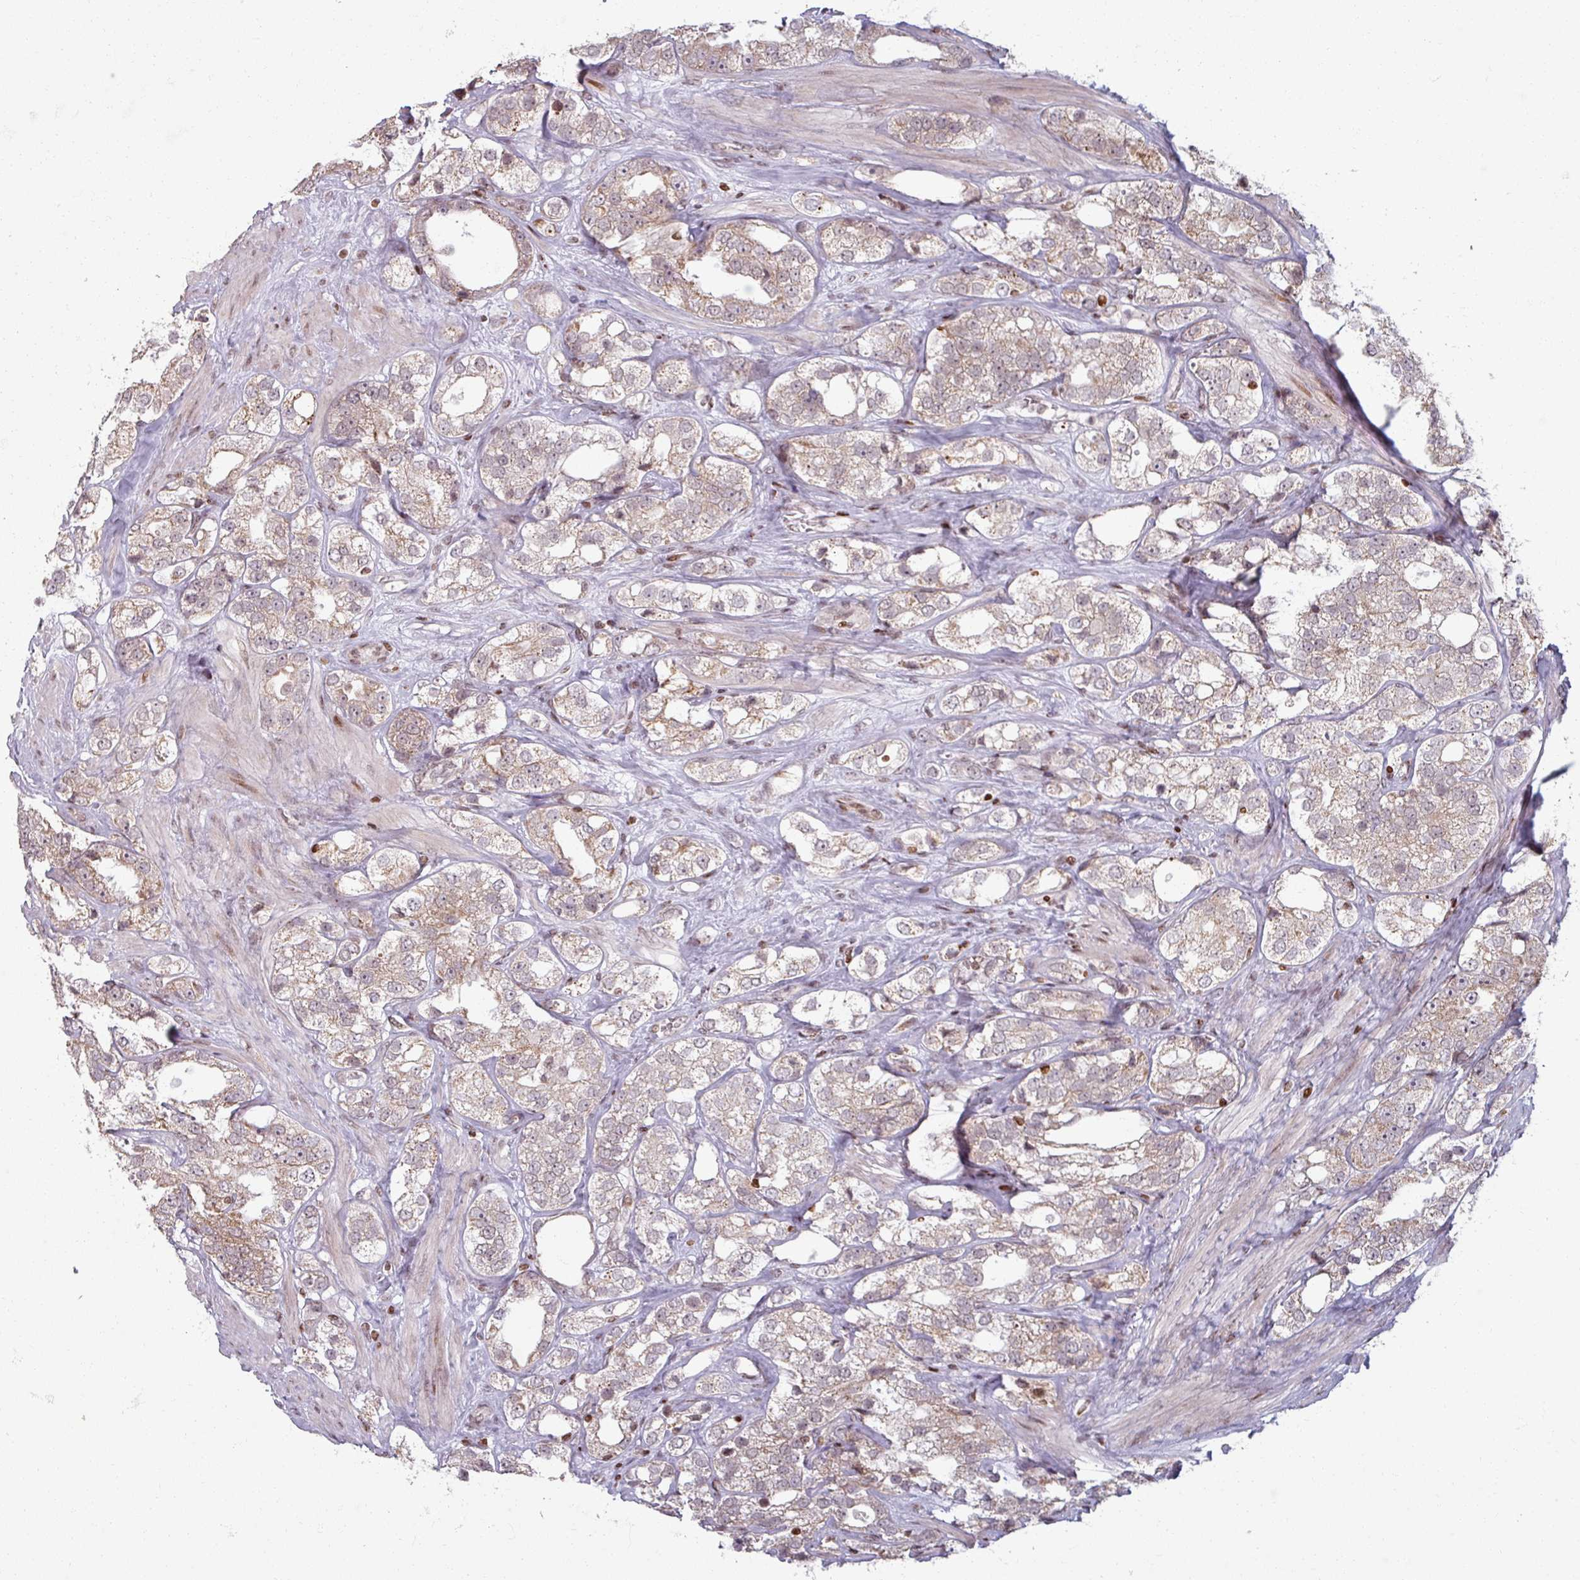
{"staining": {"intensity": "weak", "quantity": ">75%", "location": "cytoplasmic/membranous"}, "tissue": "prostate cancer", "cell_type": "Tumor cells", "image_type": "cancer", "snomed": [{"axis": "morphology", "description": "Adenocarcinoma, NOS"}, {"axis": "topography", "description": "Prostate"}], "caption": "A brown stain labels weak cytoplasmic/membranous expression of a protein in human prostate cancer tumor cells. The protein of interest is shown in brown color, while the nuclei are stained blue.", "gene": "NCOR1", "patient": {"sex": "male", "age": 79}}